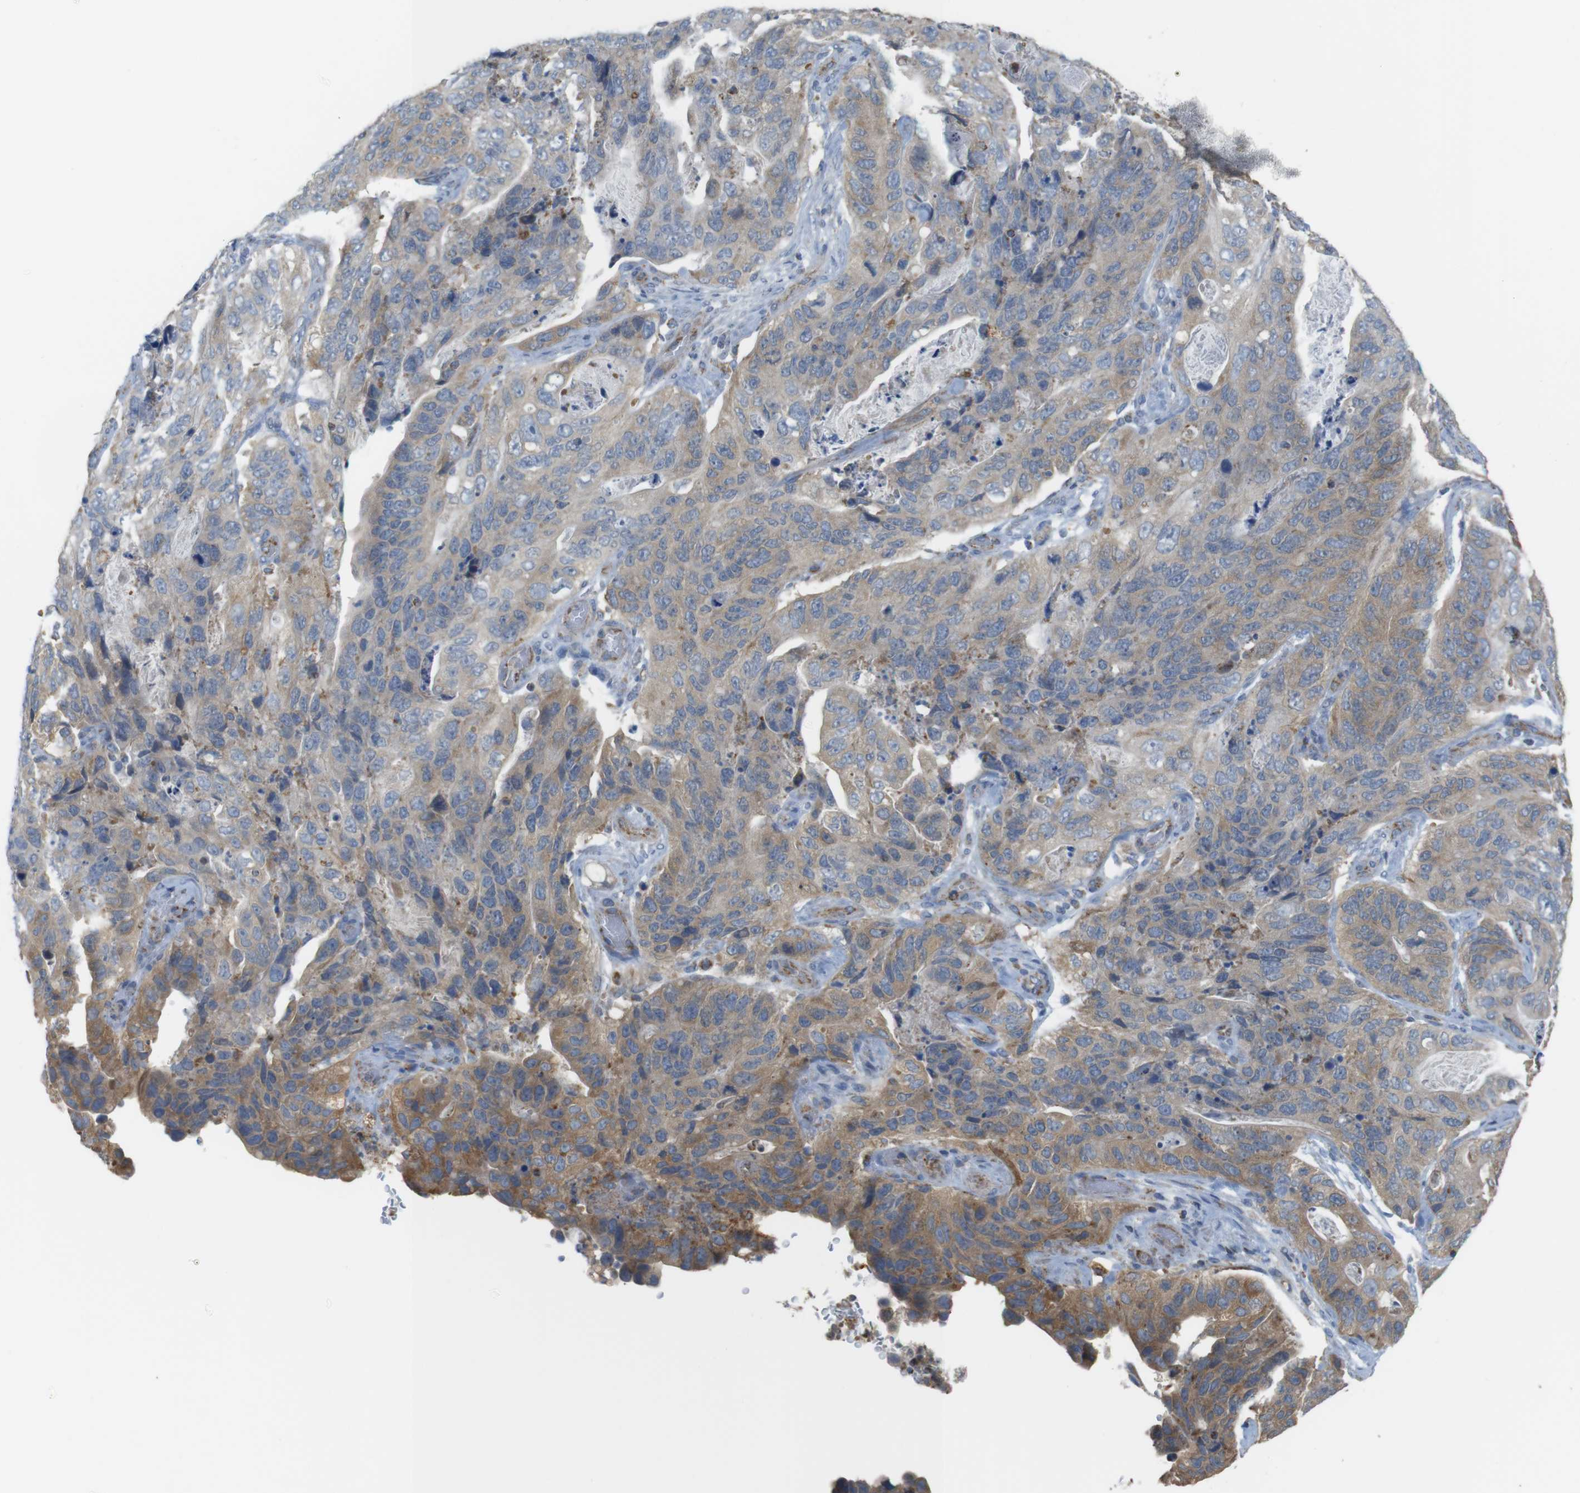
{"staining": {"intensity": "moderate", "quantity": ">75%", "location": "cytoplasmic/membranous"}, "tissue": "stomach cancer", "cell_type": "Tumor cells", "image_type": "cancer", "snomed": [{"axis": "morphology", "description": "Adenocarcinoma, NOS"}, {"axis": "topography", "description": "Stomach"}], "caption": "Stomach cancer stained with a brown dye reveals moderate cytoplasmic/membranous positive expression in about >75% of tumor cells.", "gene": "GRIK2", "patient": {"sex": "female", "age": 89}}